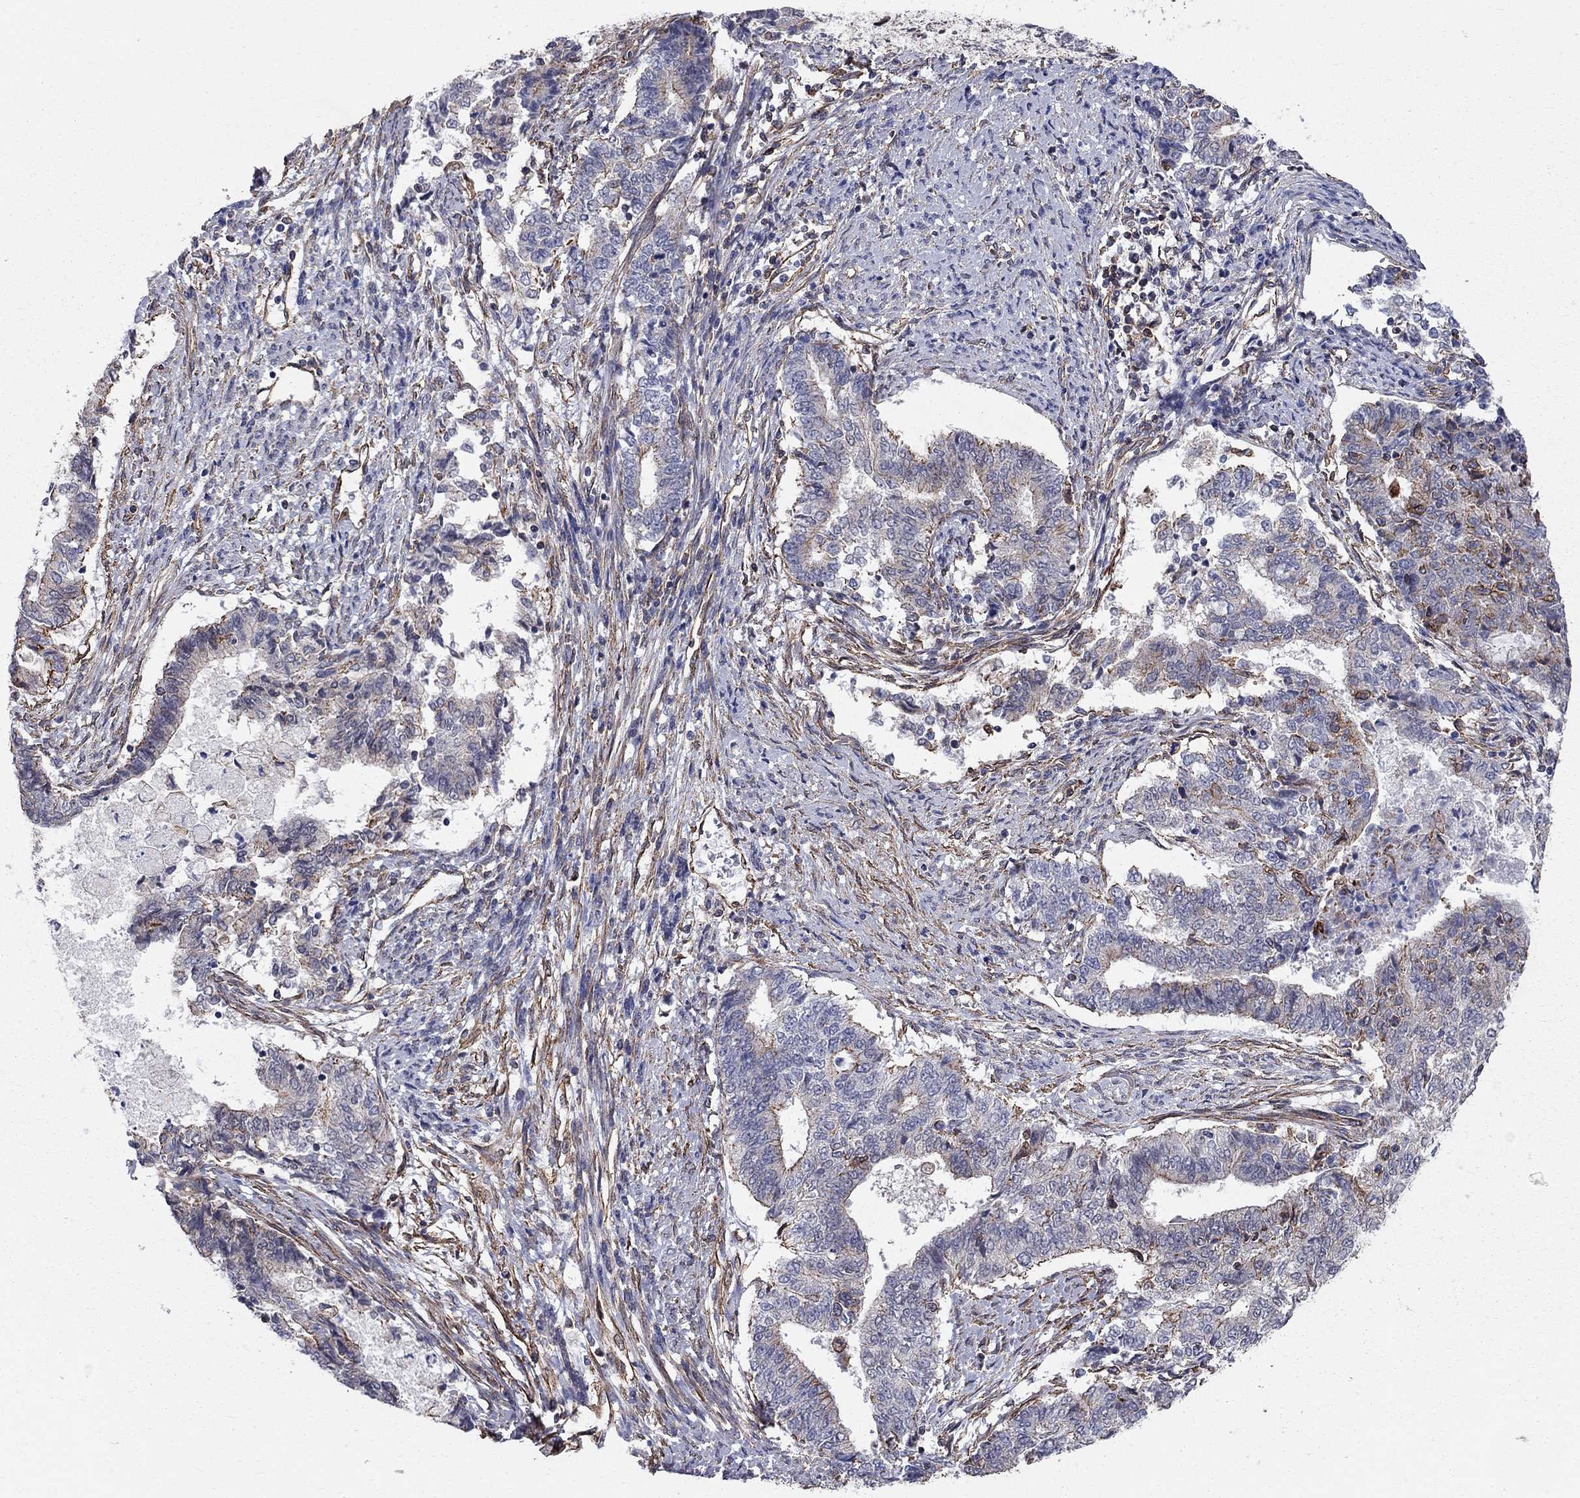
{"staining": {"intensity": "strong", "quantity": "<25%", "location": "cytoplasmic/membranous"}, "tissue": "endometrial cancer", "cell_type": "Tumor cells", "image_type": "cancer", "snomed": [{"axis": "morphology", "description": "Adenocarcinoma, NOS"}, {"axis": "topography", "description": "Endometrium"}], "caption": "DAB (3,3'-diaminobenzidine) immunohistochemical staining of adenocarcinoma (endometrial) exhibits strong cytoplasmic/membranous protein expression in approximately <25% of tumor cells. The staining was performed using DAB (3,3'-diaminobenzidine) to visualize the protein expression in brown, while the nuclei were stained in blue with hematoxylin (Magnification: 20x).", "gene": "BICDL2", "patient": {"sex": "female", "age": 65}}